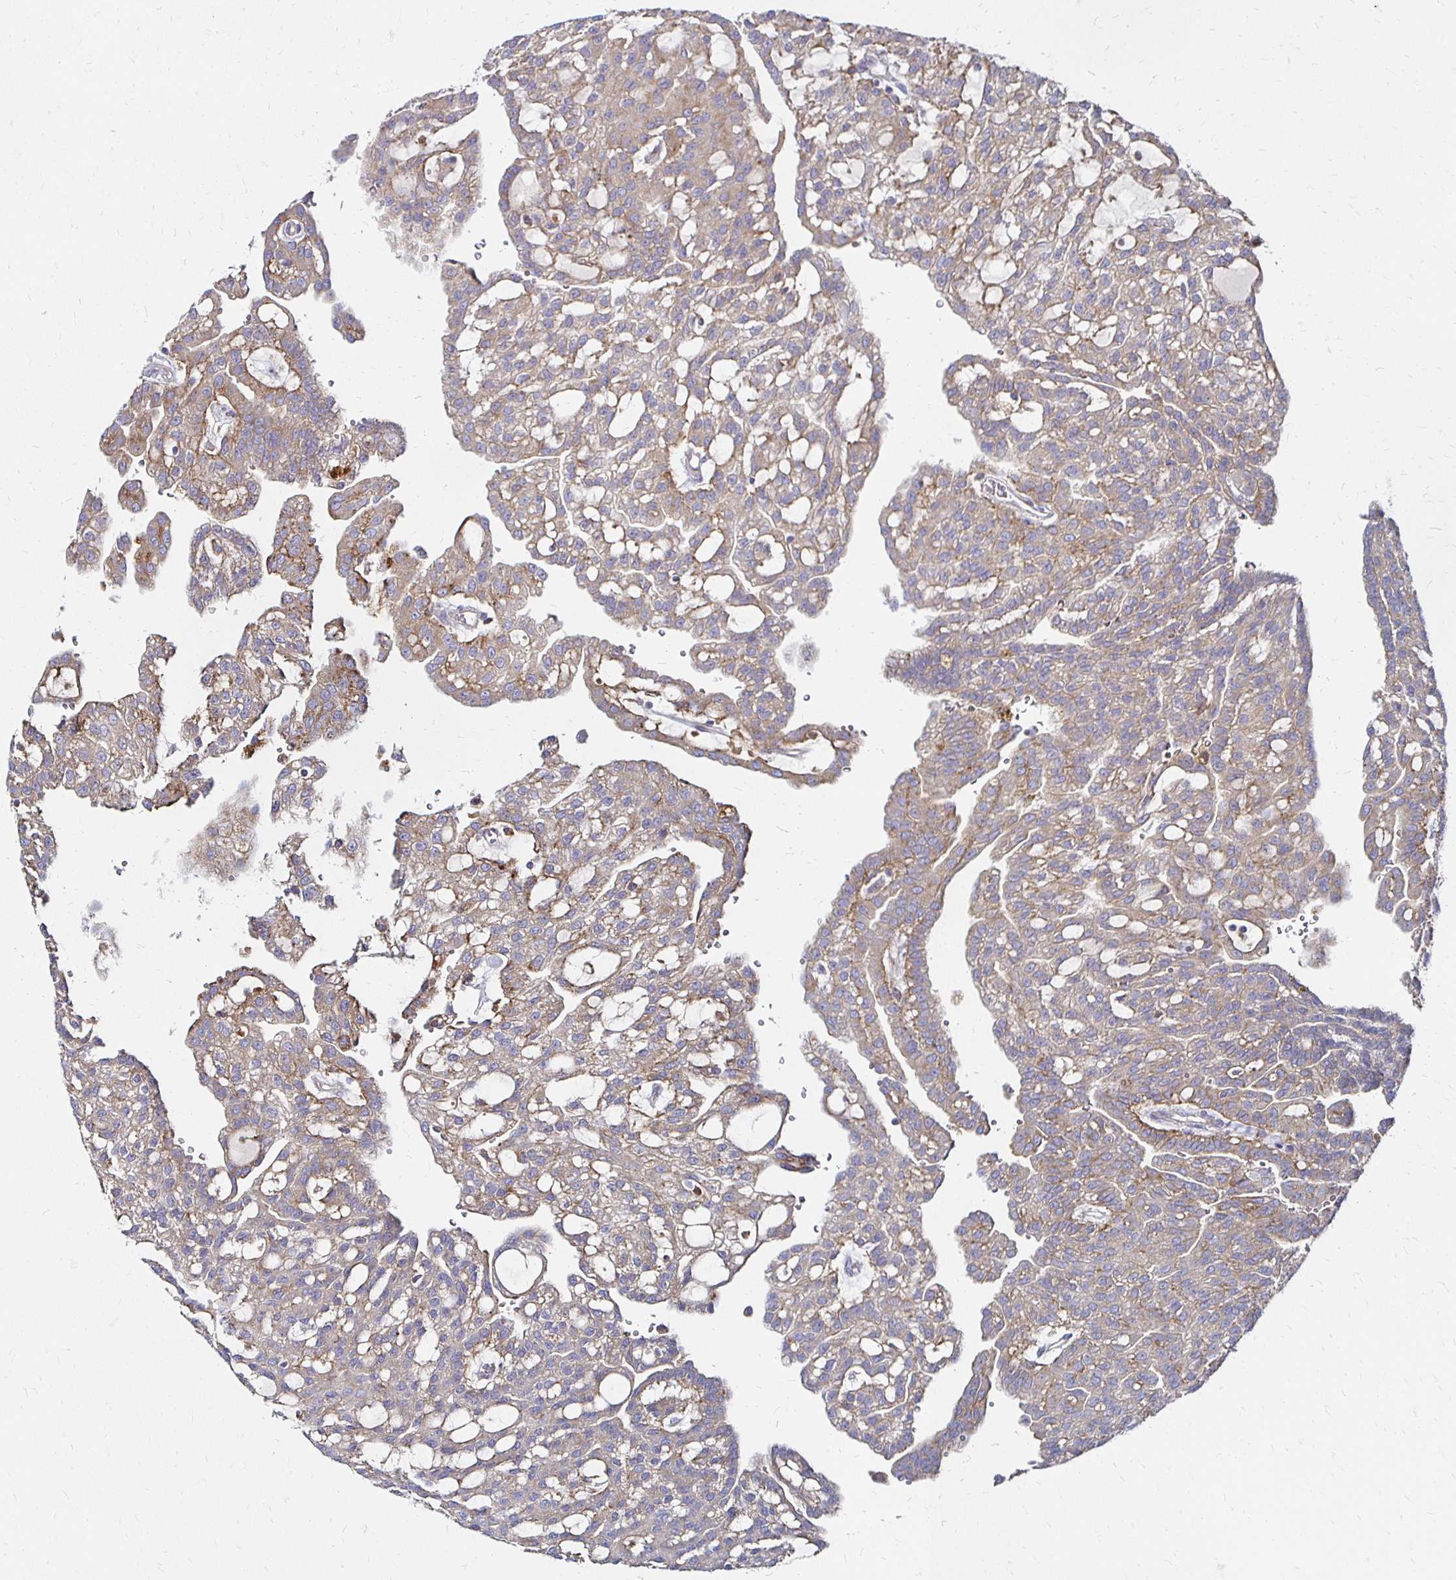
{"staining": {"intensity": "weak", "quantity": "<25%", "location": "cytoplasmic/membranous"}, "tissue": "renal cancer", "cell_type": "Tumor cells", "image_type": "cancer", "snomed": [{"axis": "morphology", "description": "Adenocarcinoma, NOS"}, {"axis": "topography", "description": "Kidney"}], "caption": "The immunohistochemistry (IHC) micrograph has no significant positivity in tumor cells of adenocarcinoma (renal) tissue. (DAB (3,3'-diaminobenzidine) immunohistochemistry (IHC) visualized using brightfield microscopy, high magnification).", "gene": "NCSTN", "patient": {"sex": "male", "age": 63}}